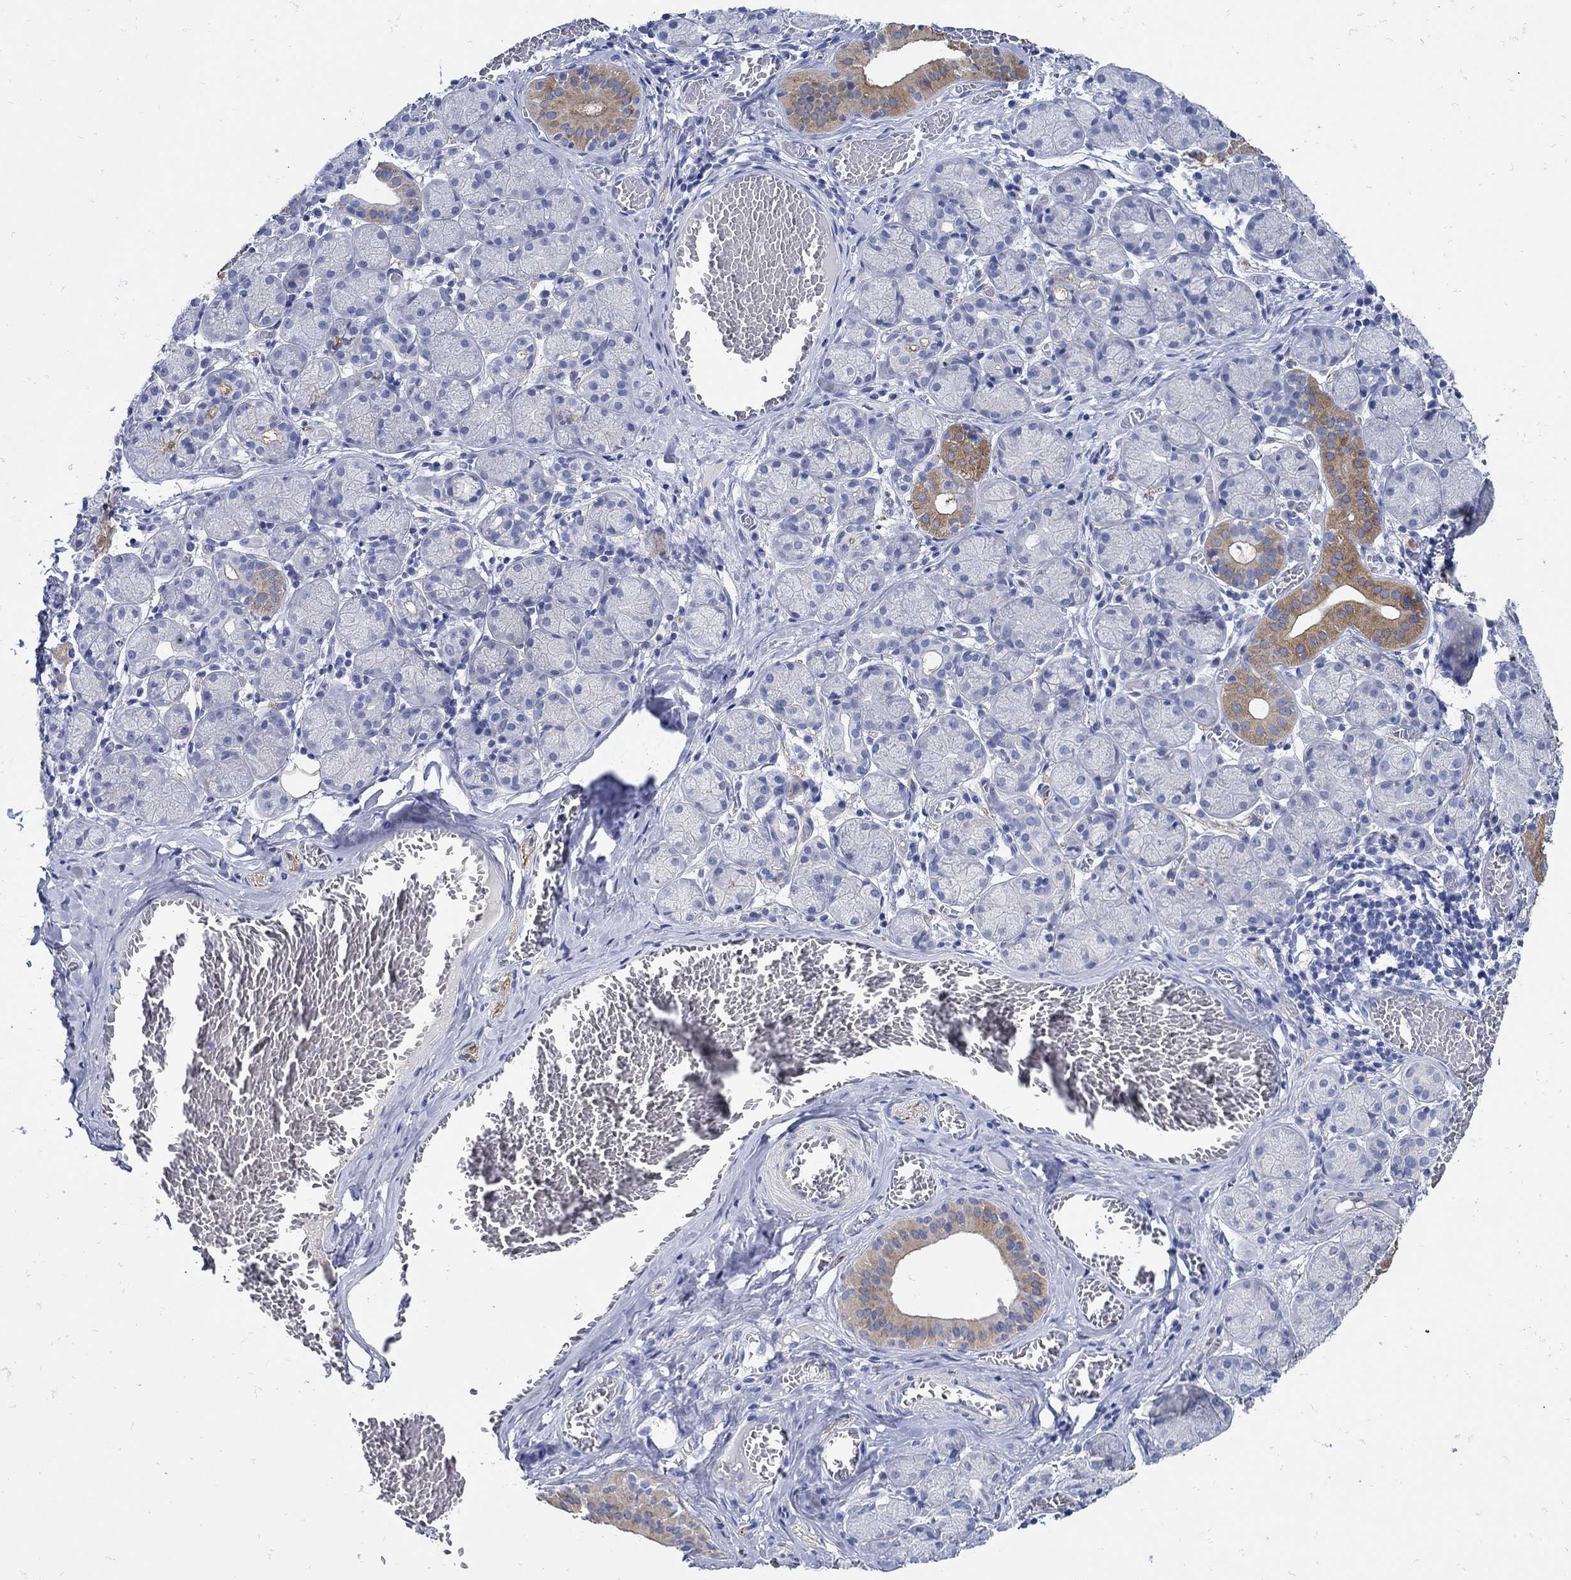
{"staining": {"intensity": "moderate", "quantity": "<25%", "location": "cytoplasmic/membranous"}, "tissue": "salivary gland", "cell_type": "Glandular cells", "image_type": "normal", "snomed": [{"axis": "morphology", "description": "Normal tissue, NOS"}, {"axis": "topography", "description": "Salivary gland"}, {"axis": "topography", "description": "Peripheral nerve tissue"}], "caption": "Immunohistochemical staining of benign human salivary gland exhibits <25% levels of moderate cytoplasmic/membranous protein staining in approximately <25% of glandular cells. The staining was performed using DAB (3,3'-diaminobenzidine), with brown indicating positive protein expression. Nuclei are stained blue with hematoxylin.", "gene": "NOS1", "patient": {"sex": "female", "age": 24}}